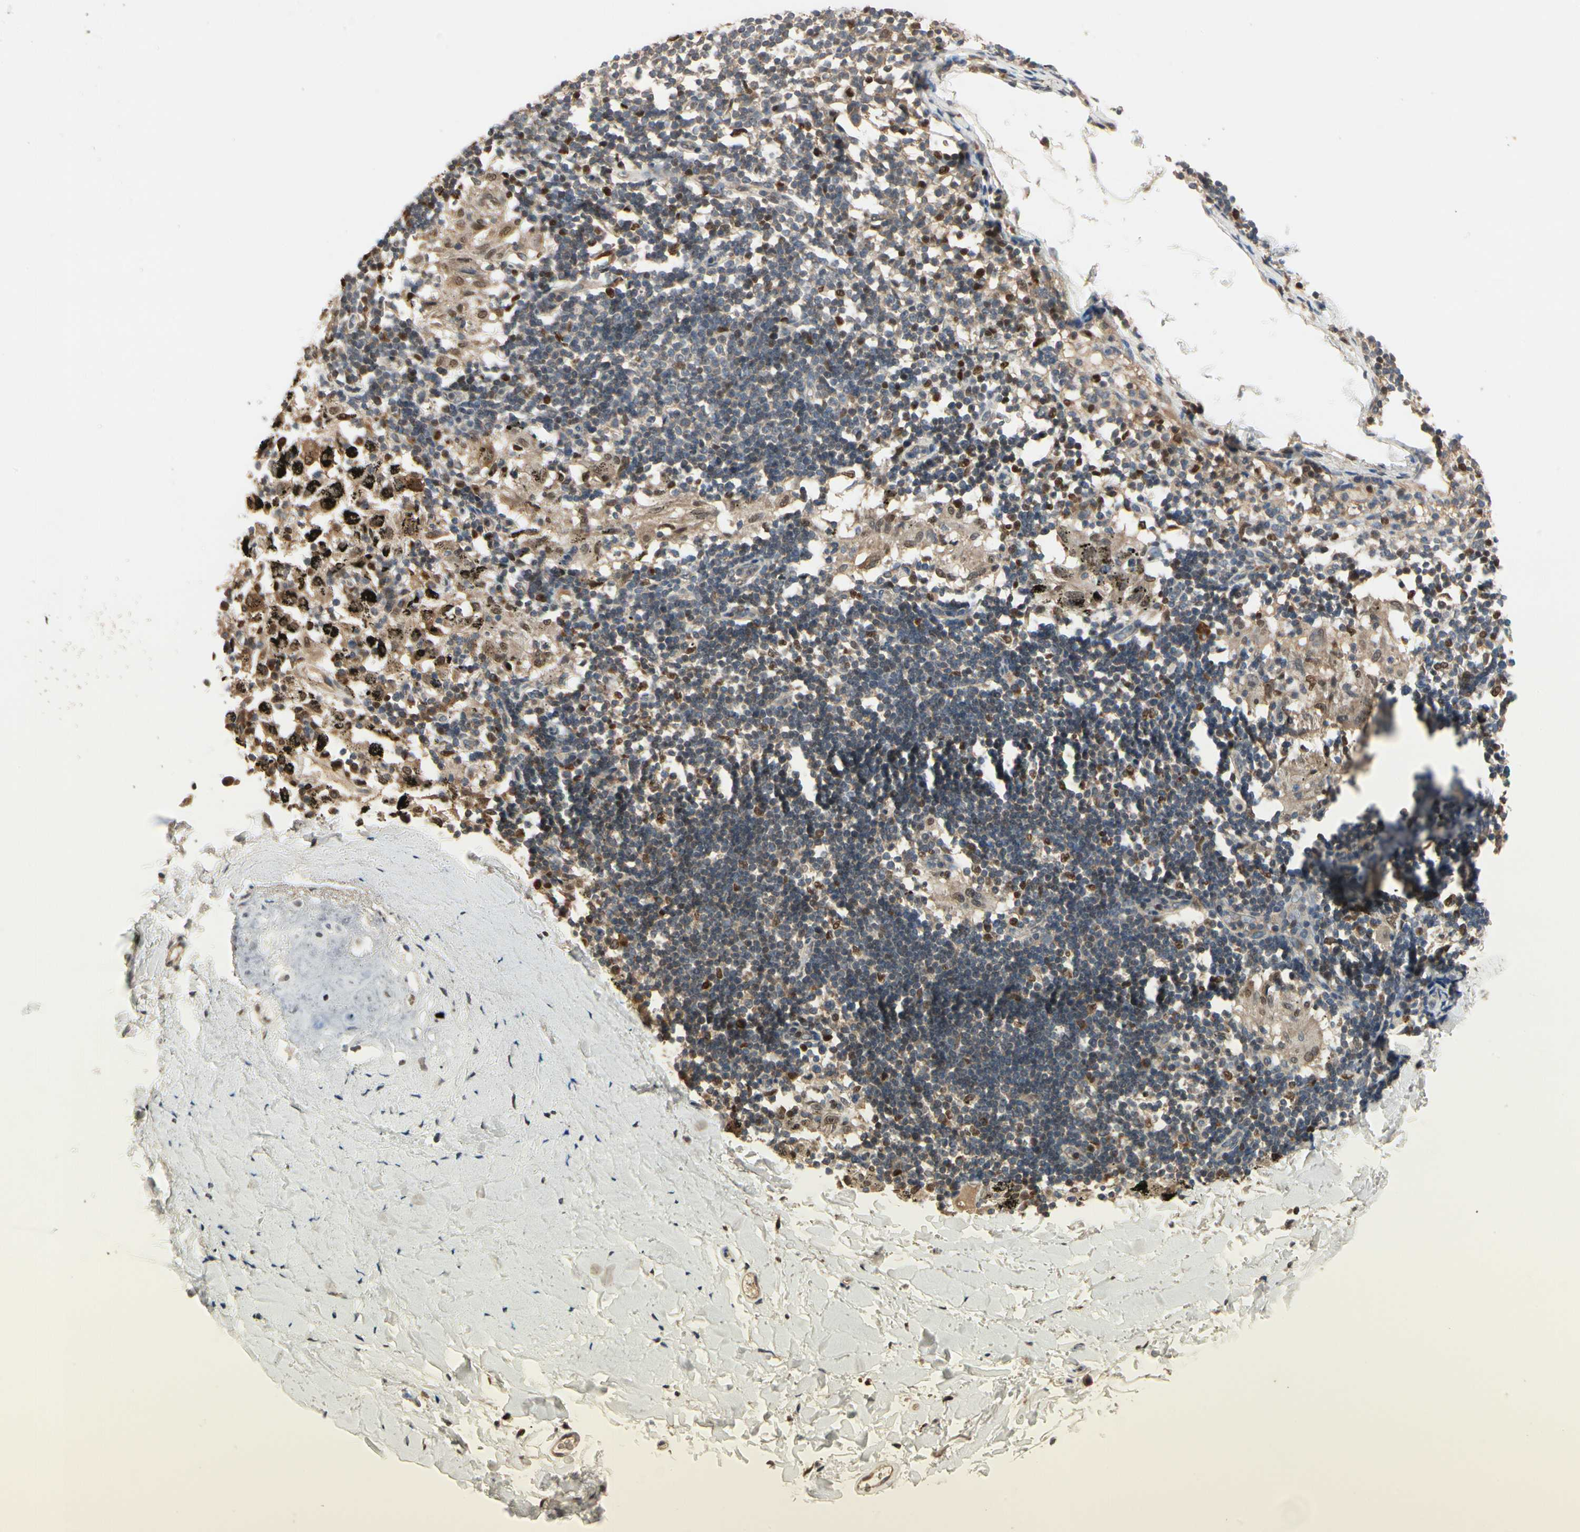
{"staining": {"intensity": "moderate", "quantity": ">75%", "location": "cytoplasmic/membranous"}, "tissue": "soft tissue", "cell_type": "Fibroblasts", "image_type": "normal", "snomed": [{"axis": "morphology", "description": "Normal tissue, NOS"}, {"axis": "topography", "description": "Cartilage tissue"}, {"axis": "topography", "description": "Bronchus"}], "caption": "This photomicrograph demonstrates immunohistochemistry (IHC) staining of normal soft tissue, with medium moderate cytoplasmic/membranous expression in about >75% of fibroblasts.", "gene": "CGREF1", "patient": {"sex": "female", "age": 73}}